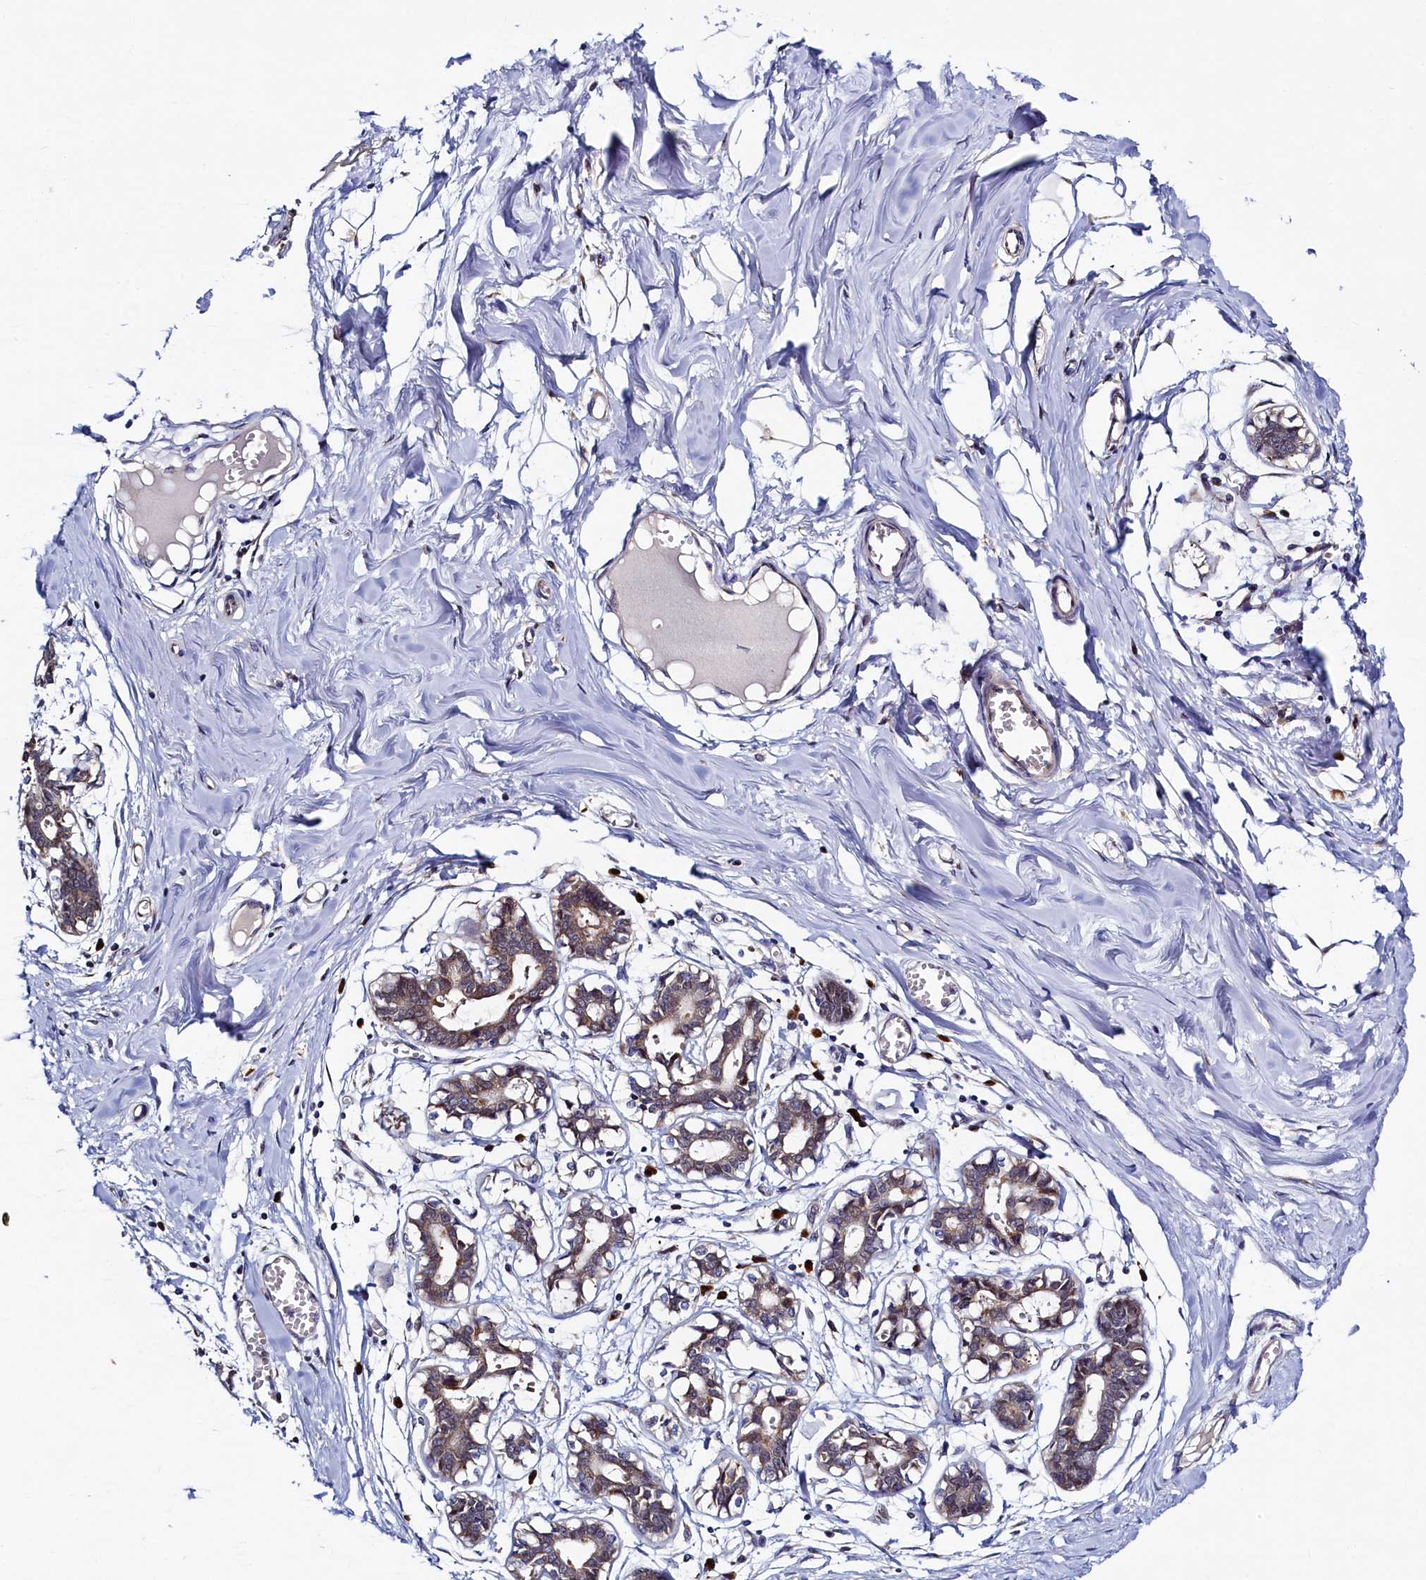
{"staining": {"intensity": "weak", "quantity": "25%-75%", "location": "cytoplasmic/membranous"}, "tissue": "breast", "cell_type": "Adipocytes", "image_type": "normal", "snomed": [{"axis": "morphology", "description": "Normal tissue, NOS"}, {"axis": "topography", "description": "Breast"}], "caption": "Immunohistochemistry (IHC) micrograph of benign breast stained for a protein (brown), which exhibits low levels of weak cytoplasmic/membranous staining in approximately 25%-75% of adipocytes.", "gene": "SLC16A14", "patient": {"sex": "female", "age": 27}}